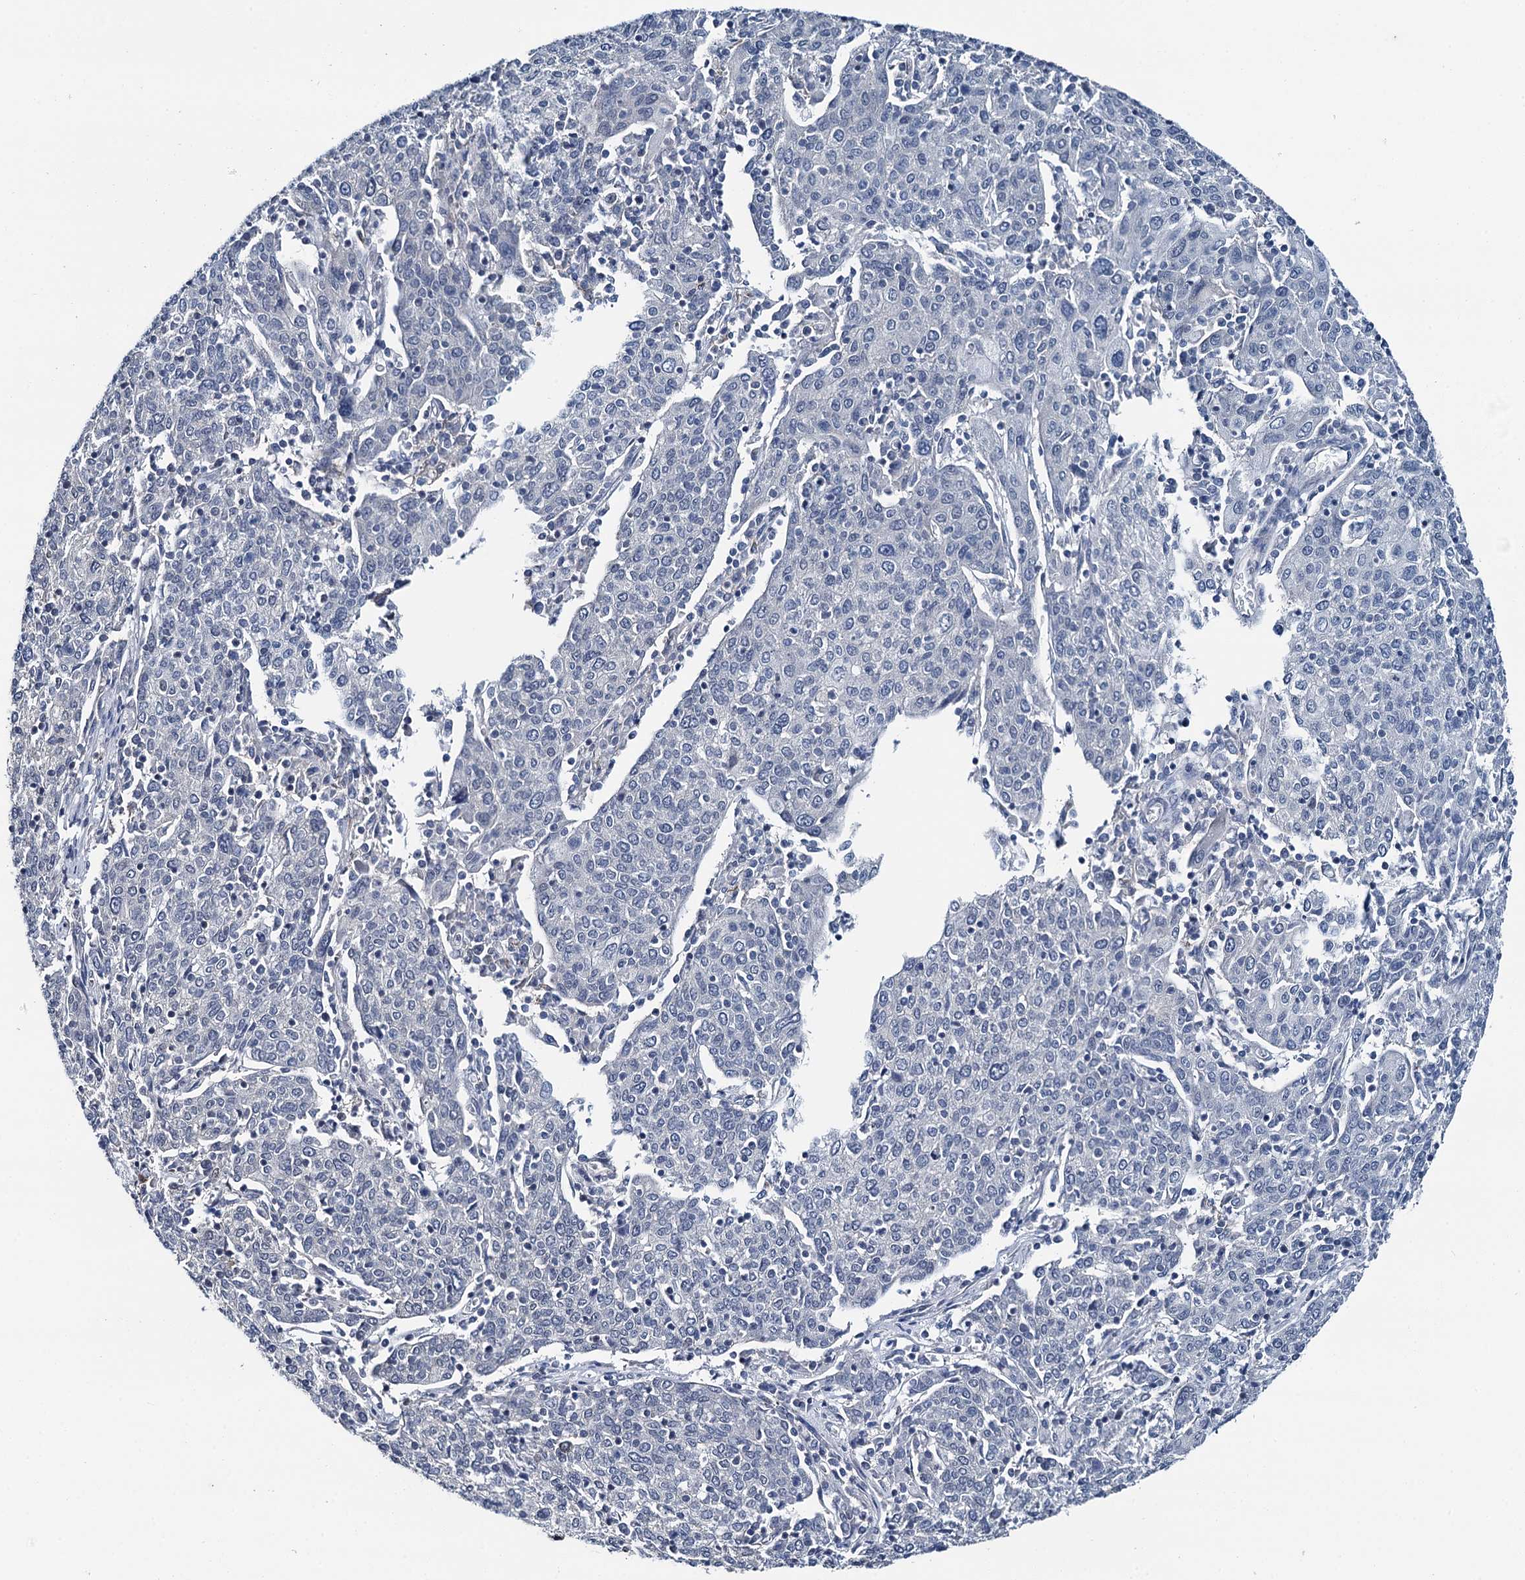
{"staining": {"intensity": "negative", "quantity": "none", "location": "none"}, "tissue": "cervical cancer", "cell_type": "Tumor cells", "image_type": "cancer", "snomed": [{"axis": "morphology", "description": "Squamous cell carcinoma, NOS"}, {"axis": "topography", "description": "Cervix"}], "caption": "Micrograph shows no protein staining in tumor cells of cervical cancer tissue.", "gene": "MIOX", "patient": {"sex": "female", "age": 67}}